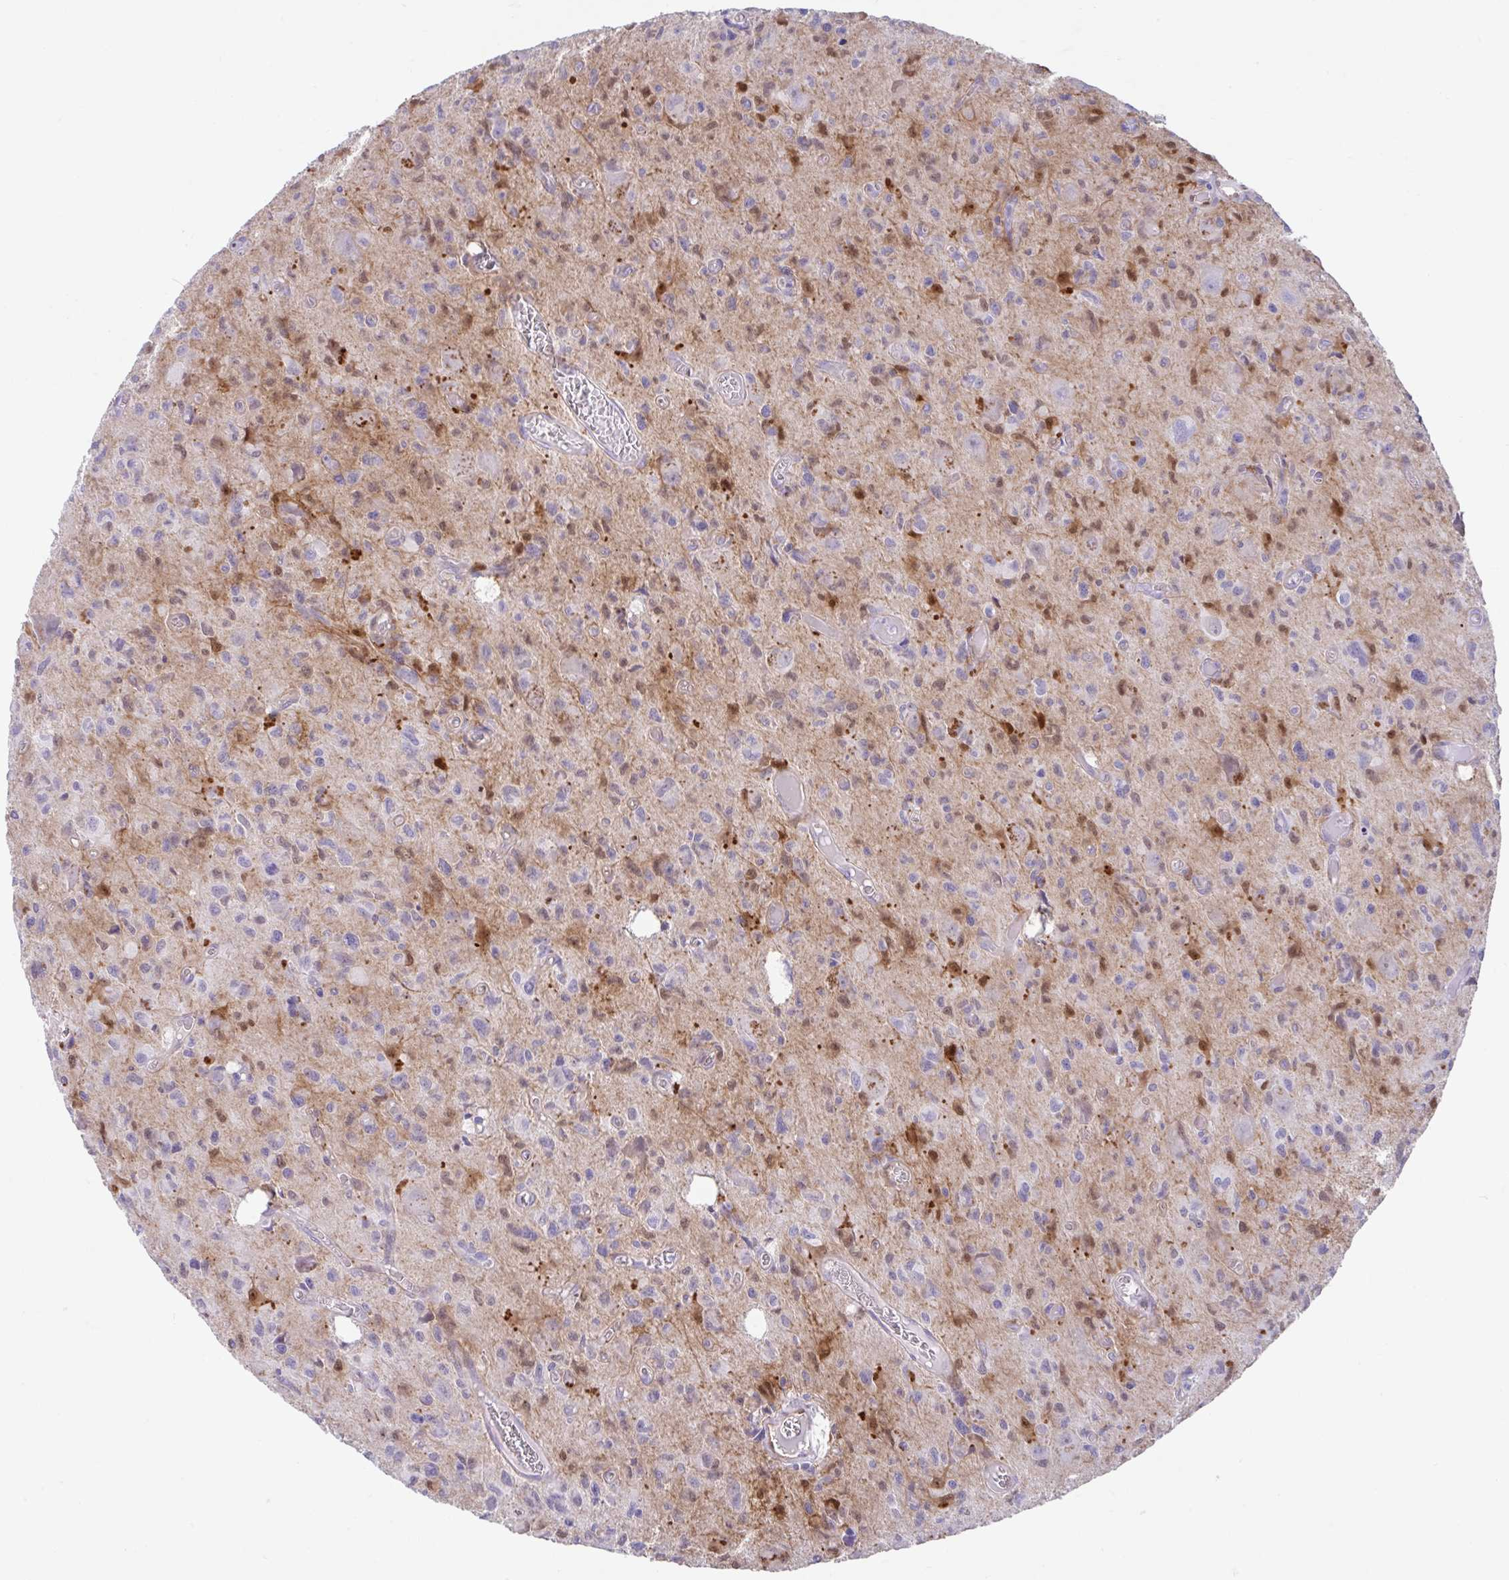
{"staining": {"intensity": "negative", "quantity": "none", "location": "none"}, "tissue": "glioma", "cell_type": "Tumor cells", "image_type": "cancer", "snomed": [{"axis": "morphology", "description": "Glioma, malignant, High grade"}, {"axis": "topography", "description": "Brain"}], "caption": "Immunohistochemical staining of human malignant high-grade glioma demonstrates no significant expression in tumor cells.", "gene": "FAM107A", "patient": {"sex": "male", "age": 76}}